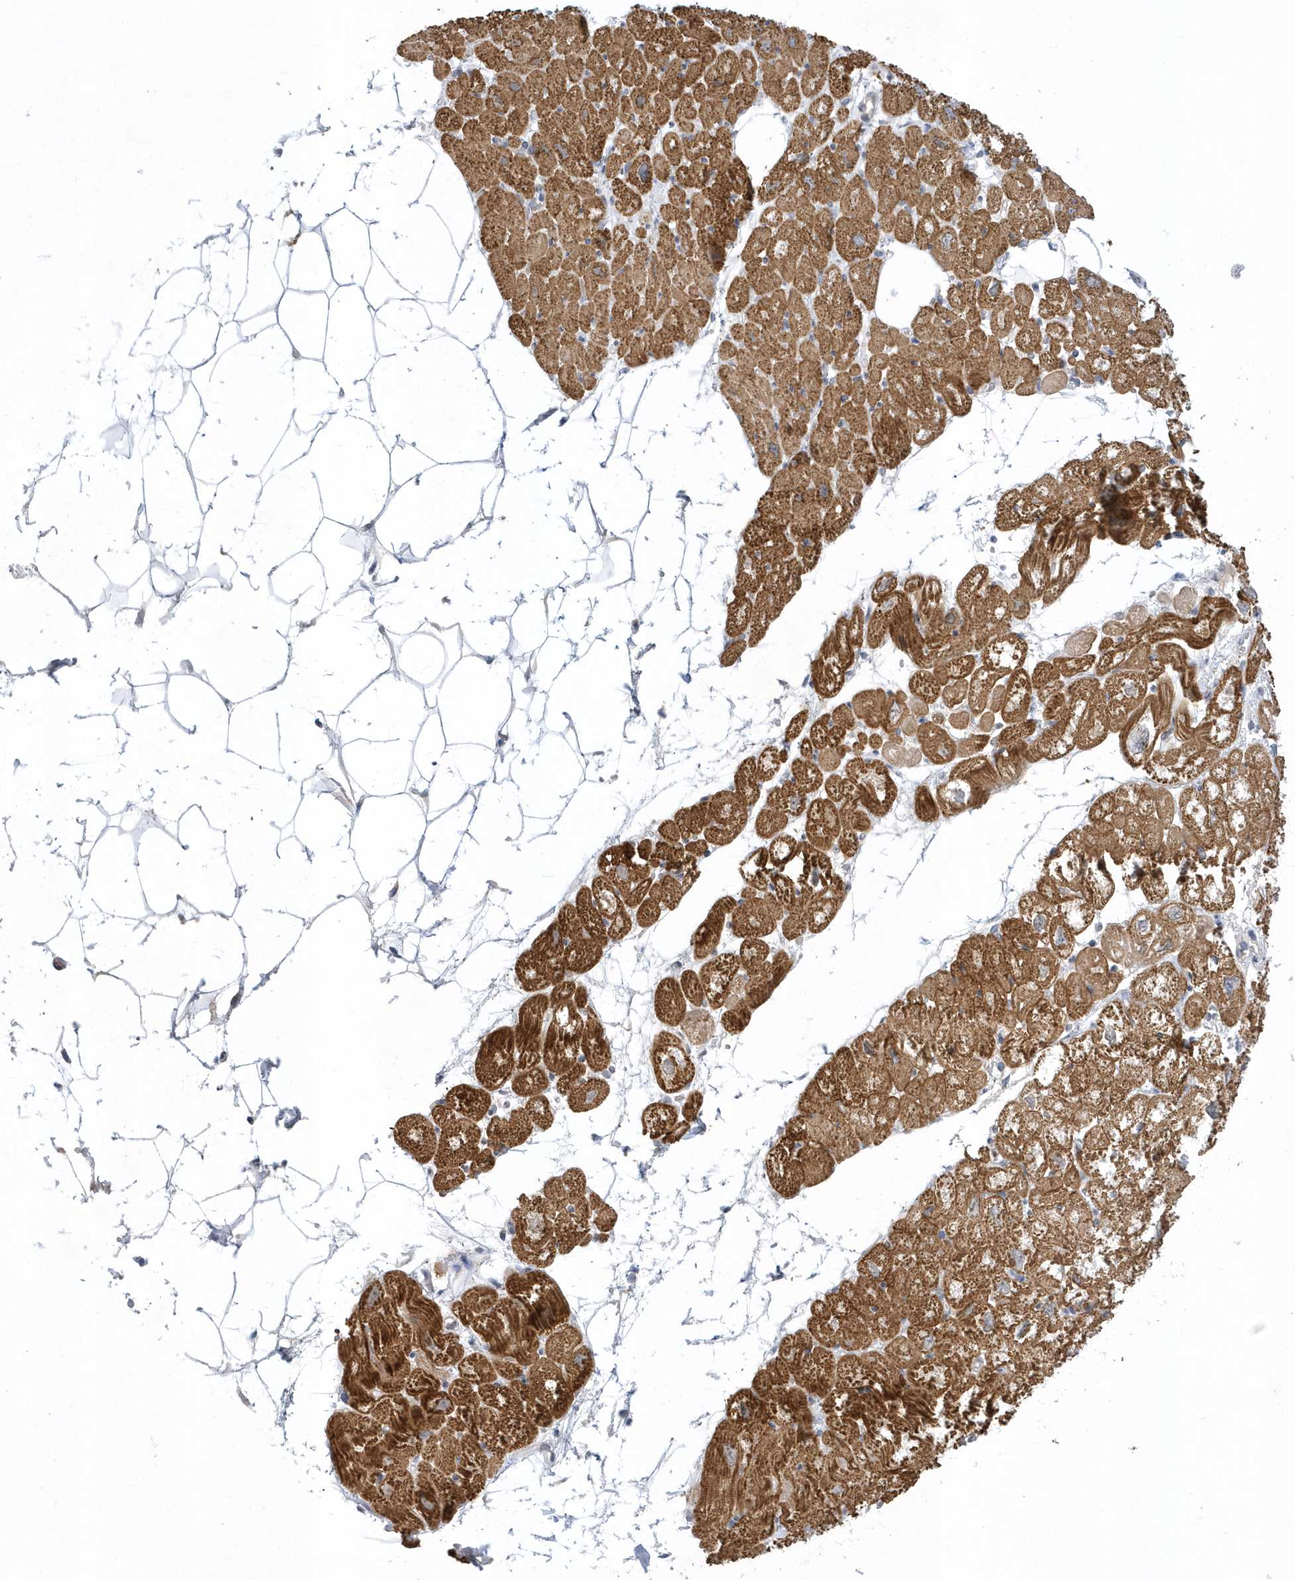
{"staining": {"intensity": "strong", "quantity": ">75%", "location": "cytoplasmic/membranous"}, "tissue": "heart muscle", "cell_type": "Cardiomyocytes", "image_type": "normal", "snomed": [{"axis": "morphology", "description": "Normal tissue, NOS"}, {"axis": "topography", "description": "Heart"}], "caption": "Immunohistochemical staining of normal human heart muscle reveals >75% levels of strong cytoplasmic/membranous protein staining in about >75% of cardiomyocytes. The protein is stained brown, and the nuclei are stained in blue (DAB (3,3'-diaminobenzidine) IHC with brightfield microscopy, high magnification).", "gene": "ZC3H12D", "patient": {"sex": "male", "age": 50}}